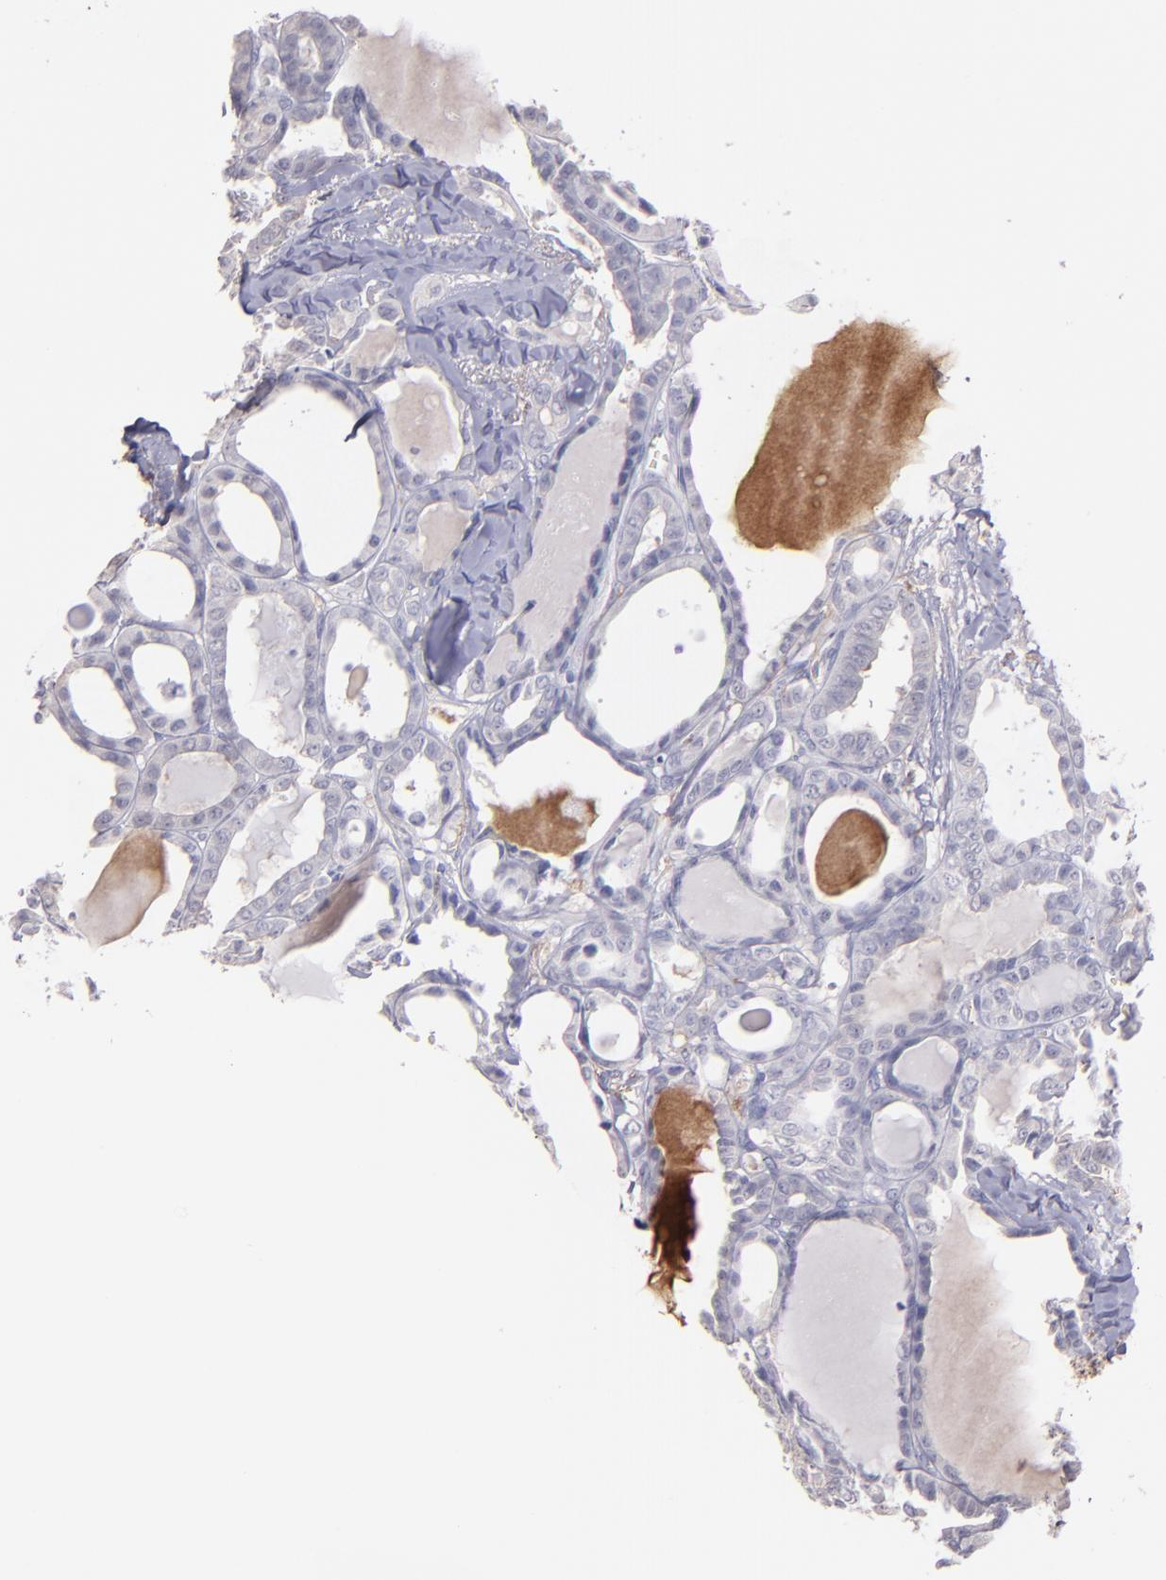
{"staining": {"intensity": "negative", "quantity": "none", "location": "none"}, "tissue": "thyroid cancer", "cell_type": "Tumor cells", "image_type": "cancer", "snomed": [{"axis": "morphology", "description": "Carcinoma, NOS"}, {"axis": "topography", "description": "Thyroid gland"}], "caption": "Protein analysis of thyroid cancer (carcinoma) displays no significant expression in tumor cells. (Brightfield microscopy of DAB (3,3'-diaminobenzidine) immunohistochemistry at high magnification).", "gene": "C1QA", "patient": {"sex": "female", "age": 91}}